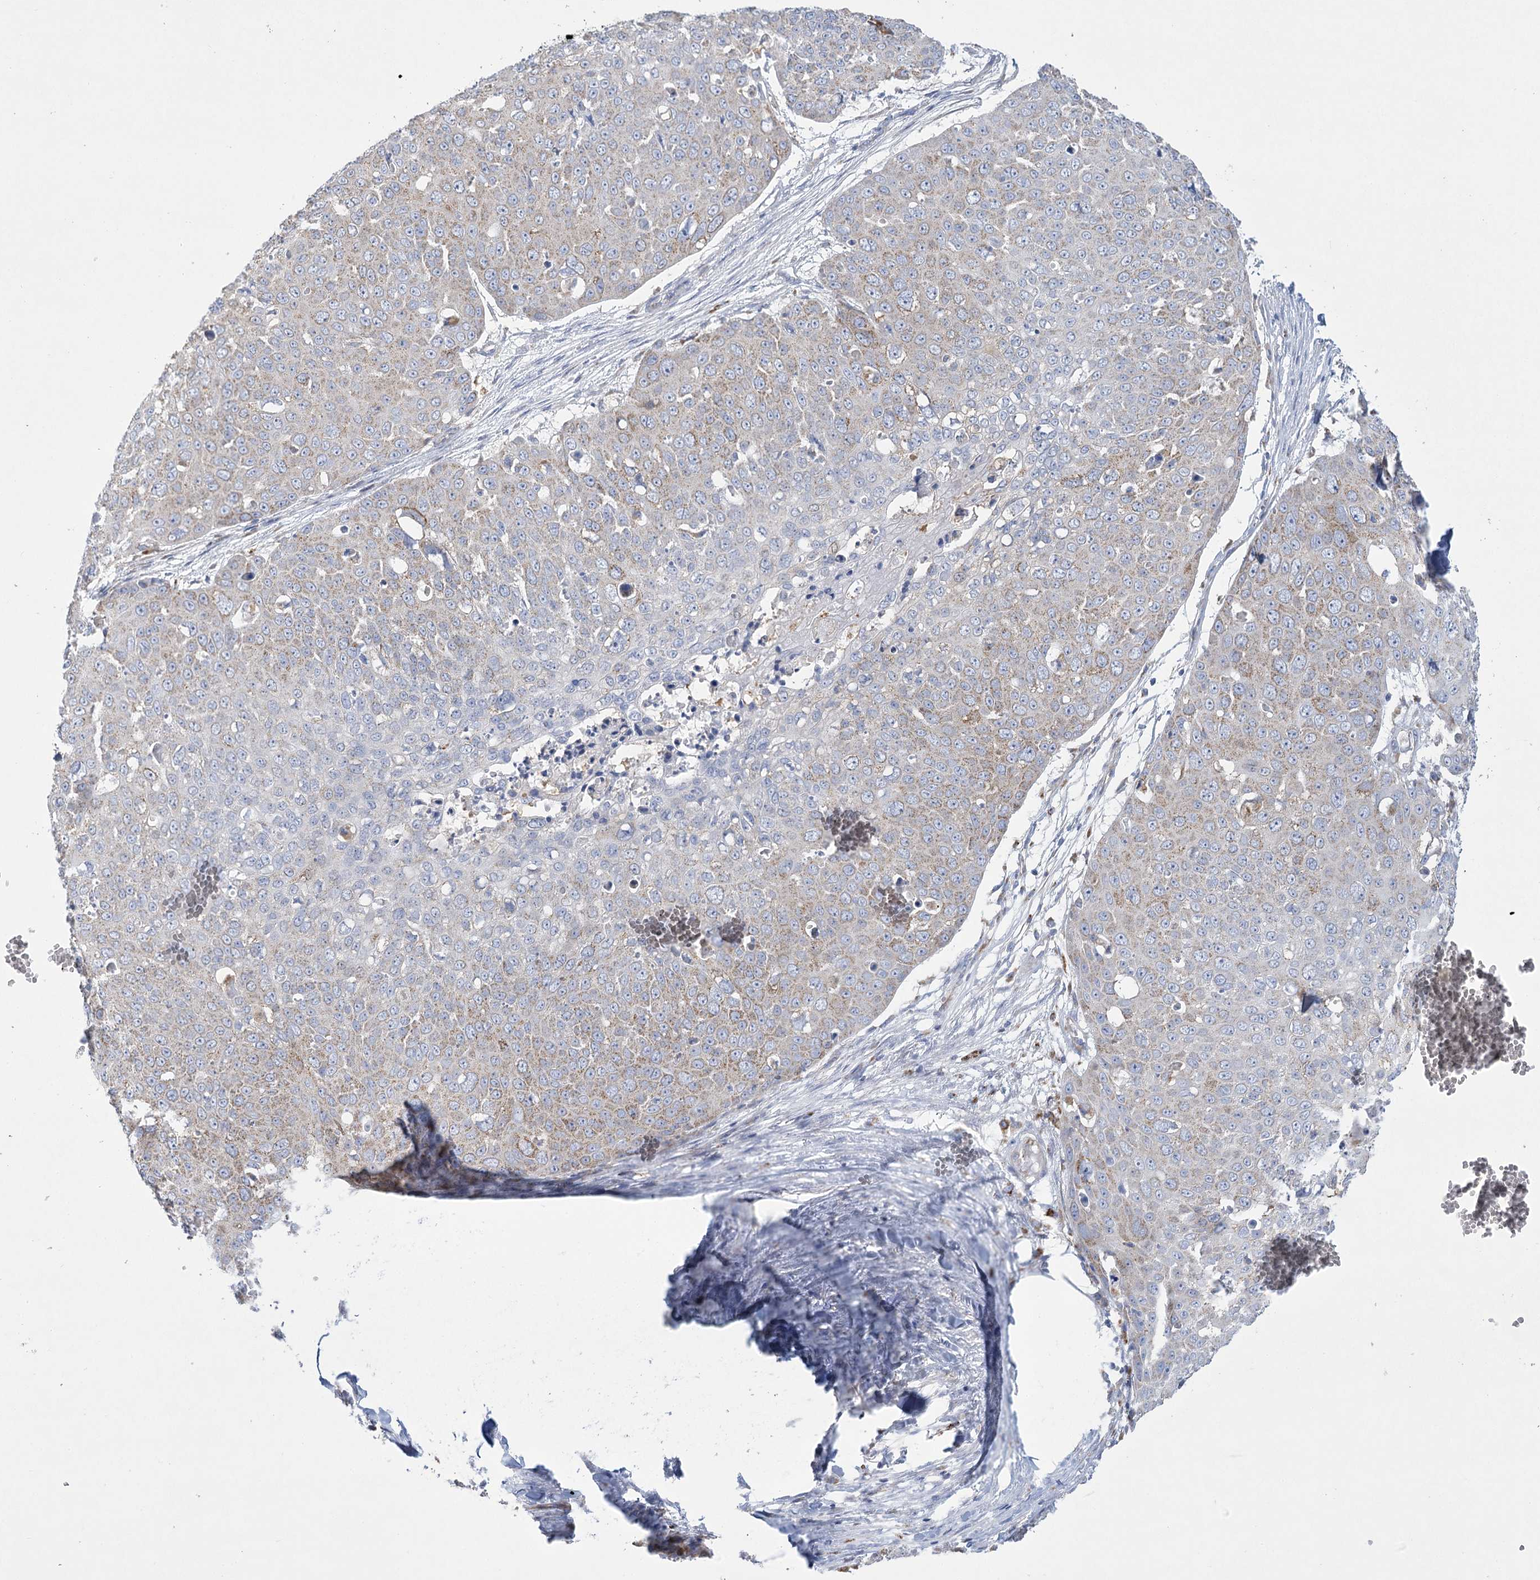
{"staining": {"intensity": "moderate", "quantity": "25%-75%", "location": "cytoplasmic/membranous"}, "tissue": "skin cancer", "cell_type": "Tumor cells", "image_type": "cancer", "snomed": [{"axis": "morphology", "description": "Squamous cell carcinoma, NOS"}, {"axis": "topography", "description": "Skin"}], "caption": "Immunohistochemistry staining of skin cancer (squamous cell carcinoma), which reveals medium levels of moderate cytoplasmic/membranous expression in approximately 25%-75% of tumor cells indicating moderate cytoplasmic/membranous protein staining. The staining was performed using DAB (brown) for protein detection and nuclei were counterstained in hematoxylin (blue).", "gene": "DHTKD1", "patient": {"sex": "male", "age": 71}}